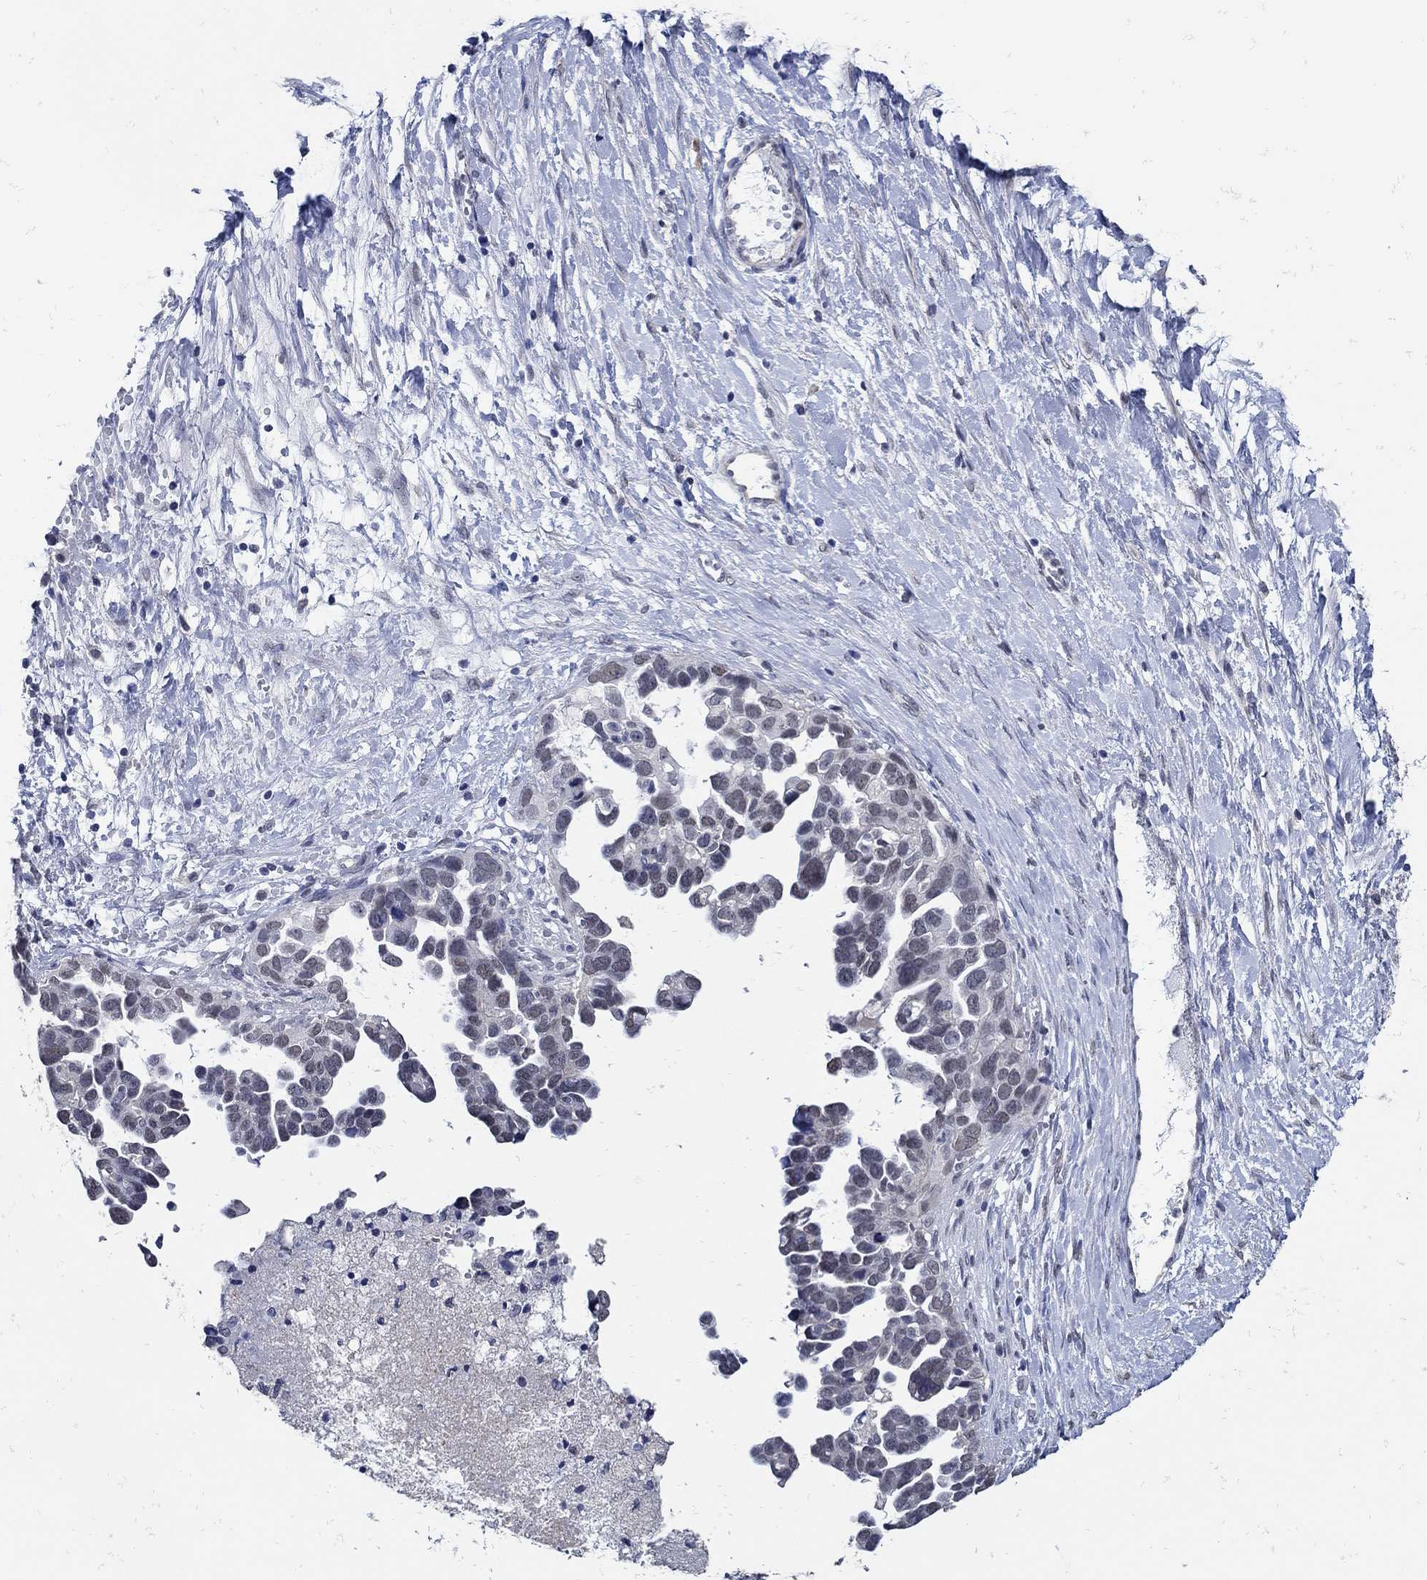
{"staining": {"intensity": "negative", "quantity": "none", "location": "none"}, "tissue": "ovarian cancer", "cell_type": "Tumor cells", "image_type": "cancer", "snomed": [{"axis": "morphology", "description": "Cystadenocarcinoma, serous, NOS"}, {"axis": "topography", "description": "Ovary"}], "caption": "Tumor cells are negative for brown protein staining in ovarian serous cystadenocarcinoma.", "gene": "KCNN3", "patient": {"sex": "female", "age": 54}}